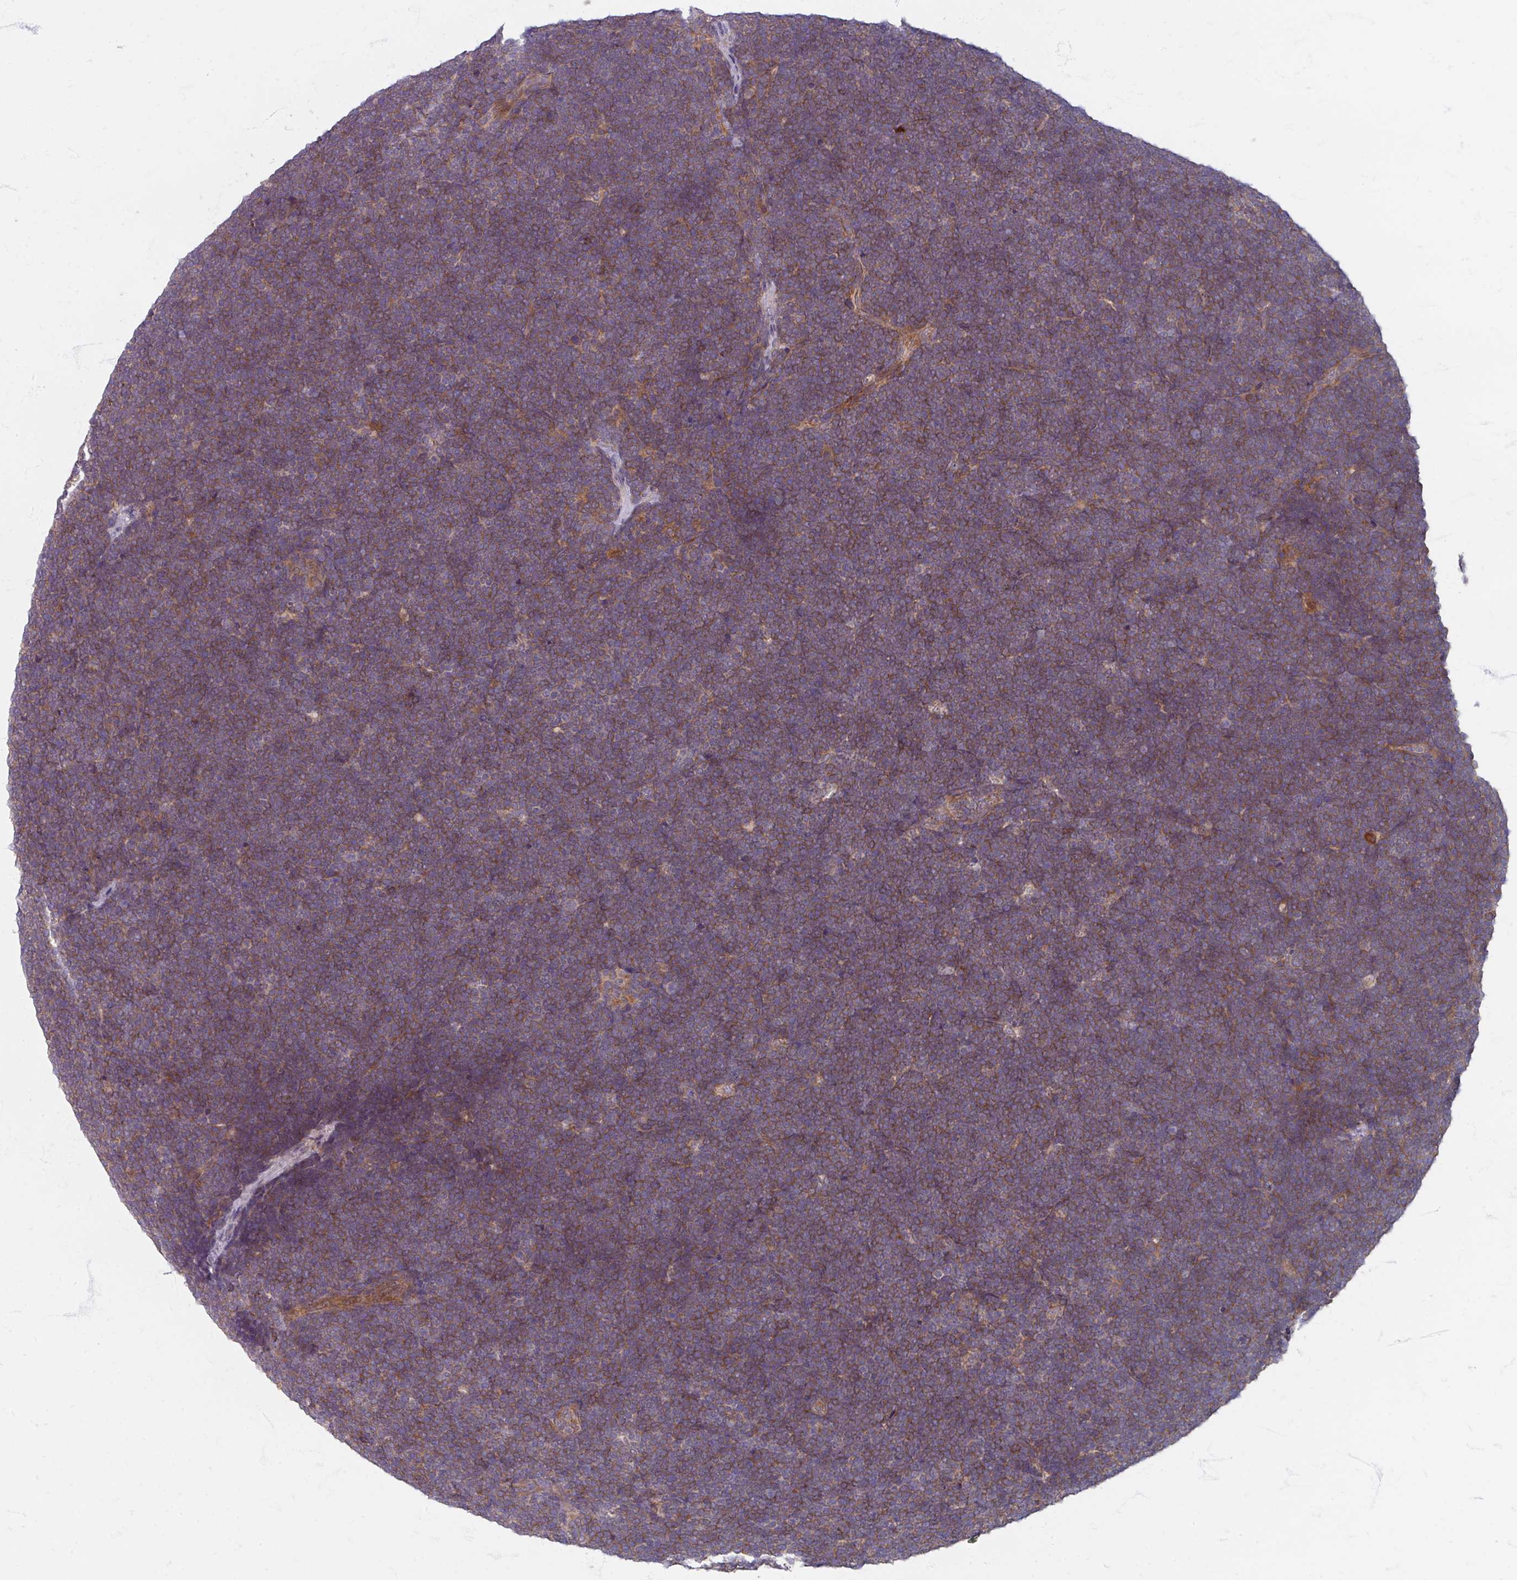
{"staining": {"intensity": "moderate", "quantity": ">75%", "location": "cytoplasmic/membranous"}, "tissue": "lymphoma", "cell_type": "Tumor cells", "image_type": "cancer", "snomed": [{"axis": "morphology", "description": "Malignant lymphoma, non-Hodgkin's type, High grade"}, {"axis": "topography", "description": "Lymph node"}], "caption": "The micrograph exhibits immunohistochemical staining of lymphoma. There is moderate cytoplasmic/membranous expression is appreciated in approximately >75% of tumor cells. The protein is stained brown, and the nuclei are stained in blue (DAB (3,3'-diaminobenzidine) IHC with brightfield microscopy, high magnification).", "gene": "STAM", "patient": {"sex": "male", "age": 13}}